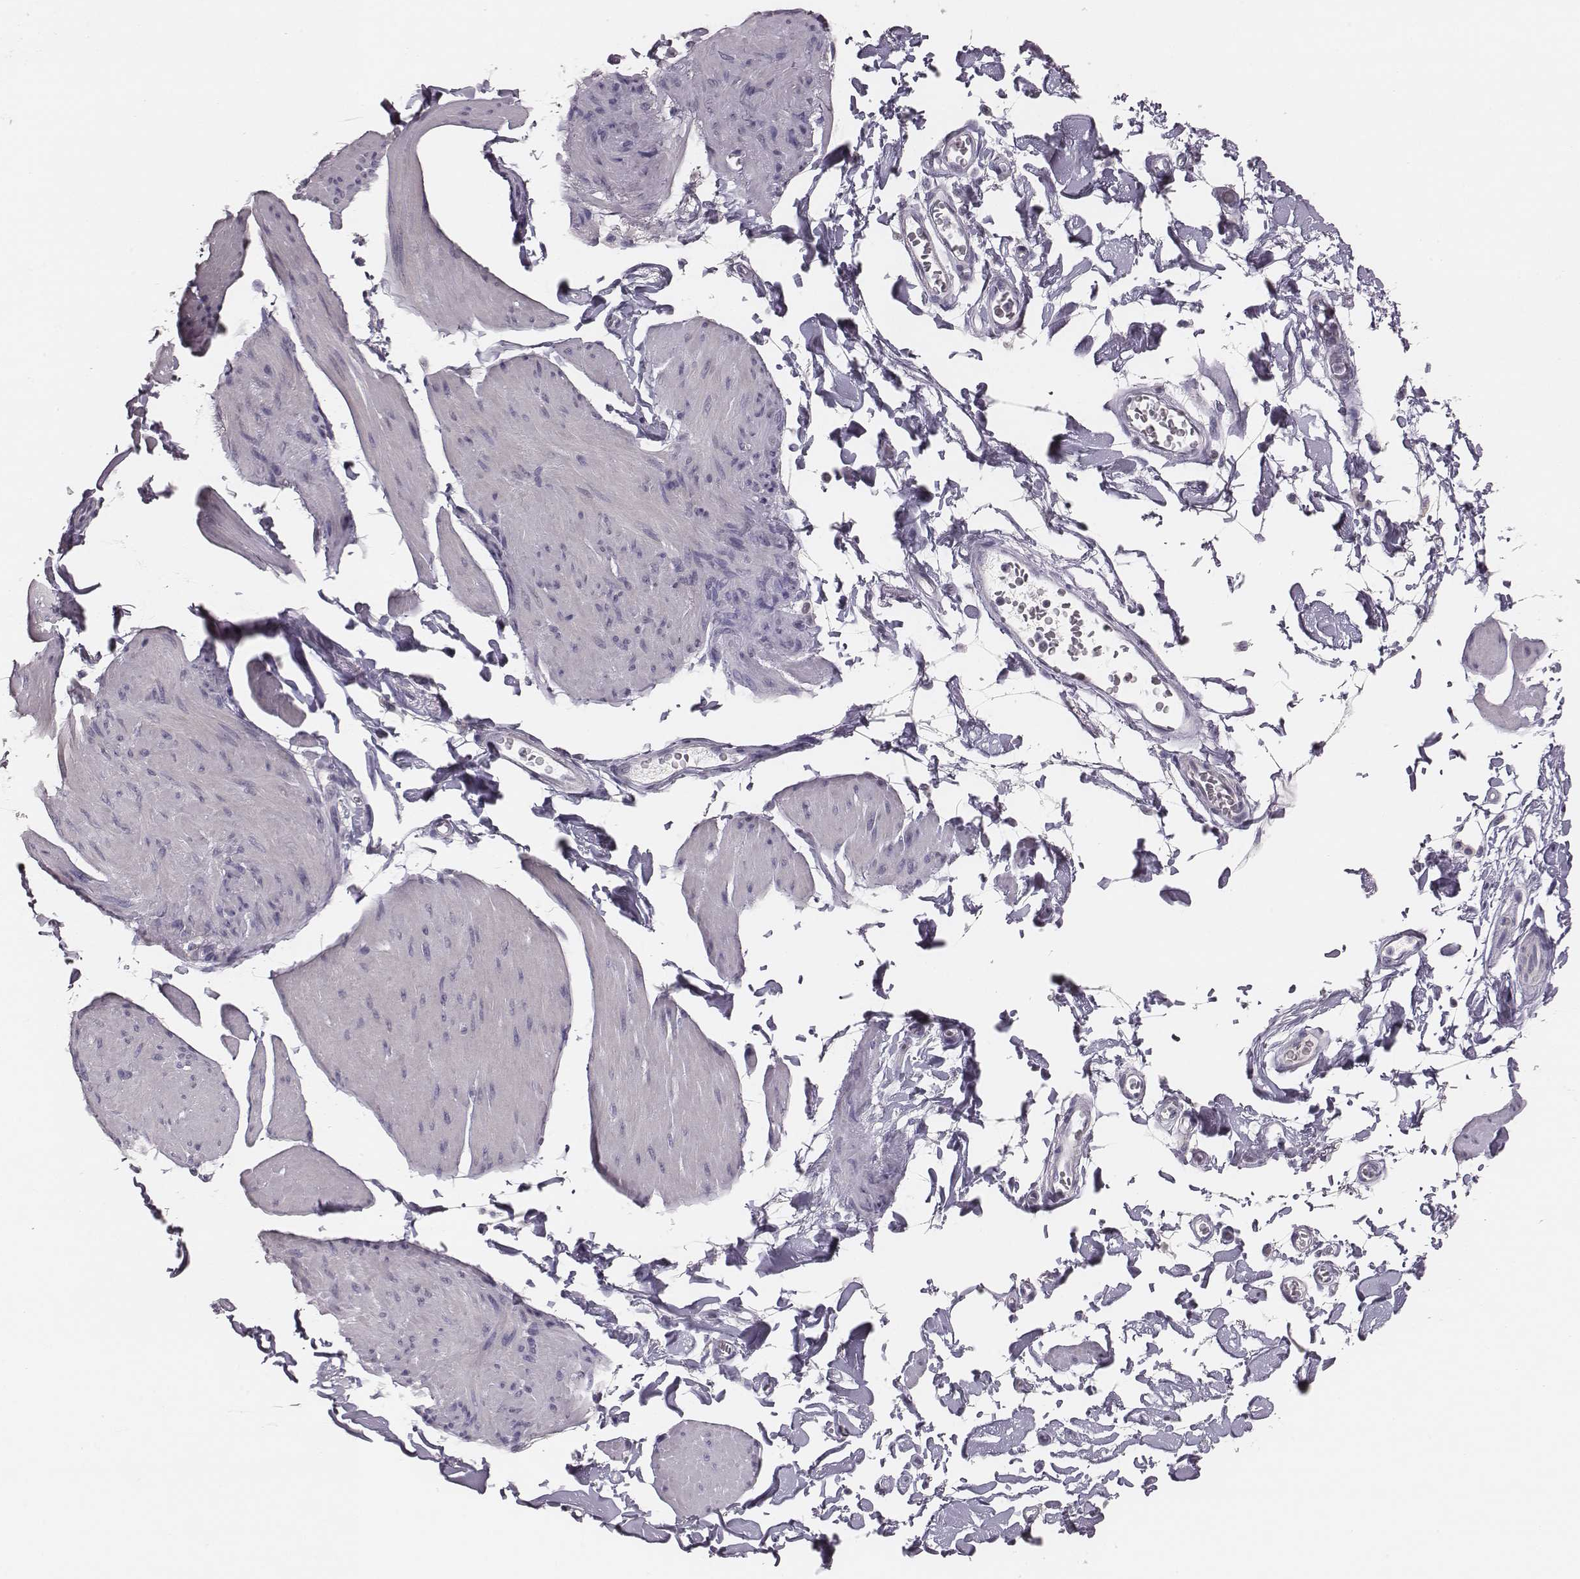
{"staining": {"intensity": "negative", "quantity": "none", "location": "none"}, "tissue": "smooth muscle", "cell_type": "Smooth muscle cells", "image_type": "normal", "snomed": [{"axis": "morphology", "description": "Normal tissue, NOS"}, {"axis": "topography", "description": "Adipose tissue"}, {"axis": "topography", "description": "Smooth muscle"}, {"axis": "topography", "description": "Peripheral nerve tissue"}], "caption": "IHC photomicrograph of normal smooth muscle: human smooth muscle stained with DAB (3,3'-diaminobenzidine) displays no significant protein staining in smooth muscle cells. The staining was performed using DAB to visualize the protein expression in brown, while the nuclei were stained in blue with hematoxylin (Magnification: 20x).", "gene": "CSHL1", "patient": {"sex": "male", "age": 83}}